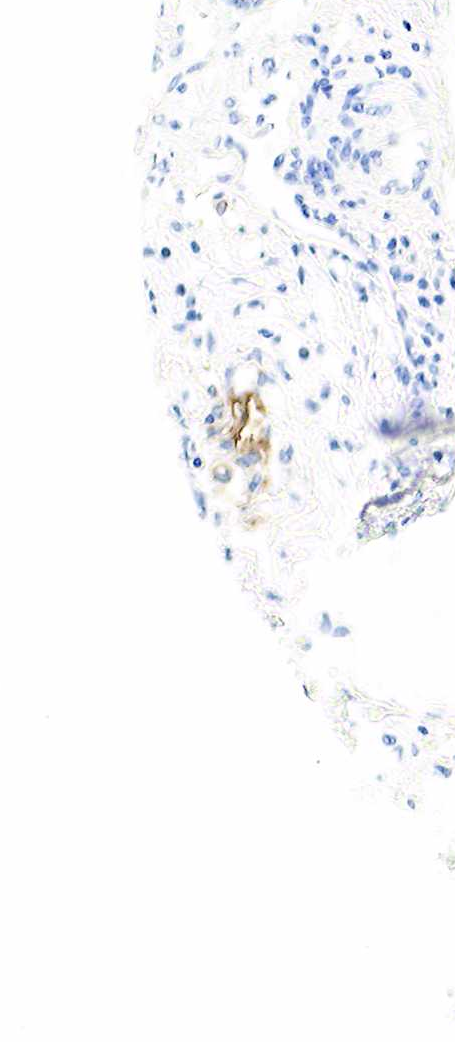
{"staining": {"intensity": "moderate", "quantity": "25%-75%", "location": "cytoplasmic/membranous"}, "tissue": "pancreatic cancer", "cell_type": "Tumor cells", "image_type": "cancer", "snomed": [{"axis": "morphology", "description": "Adenocarcinoma, NOS"}, {"axis": "topography", "description": "Pancreas"}], "caption": "Moderate cytoplasmic/membranous expression is seen in about 25%-75% of tumor cells in pancreatic cancer.", "gene": "FUT4", "patient": {"sex": "female", "age": 66}}